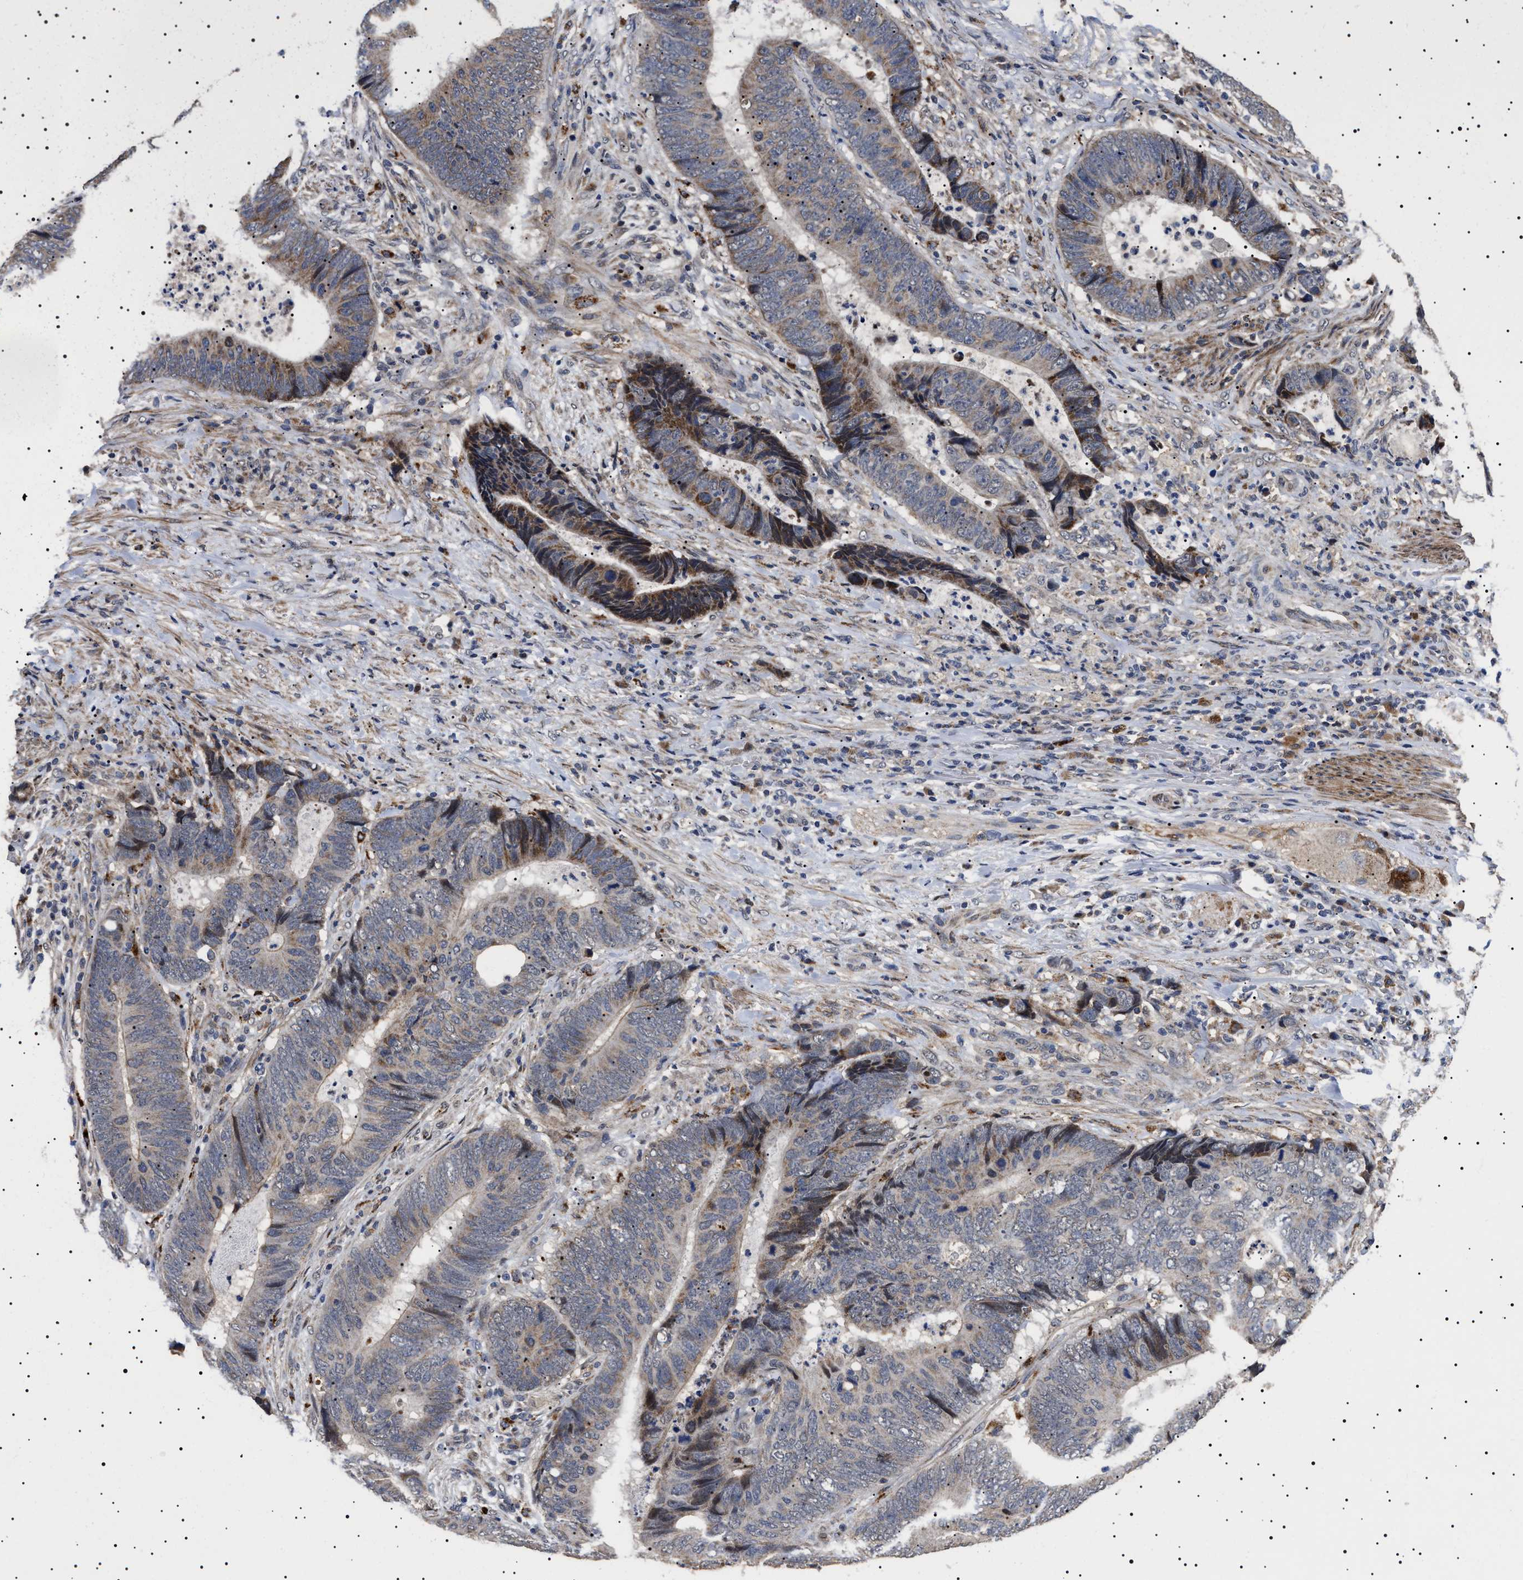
{"staining": {"intensity": "moderate", "quantity": "25%-75%", "location": "cytoplasmic/membranous"}, "tissue": "colorectal cancer", "cell_type": "Tumor cells", "image_type": "cancer", "snomed": [{"axis": "morphology", "description": "Adenocarcinoma, NOS"}, {"axis": "topography", "description": "Colon"}], "caption": "Immunohistochemistry staining of colorectal cancer, which shows medium levels of moderate cytoplasmic/membranous expression in about 25%-75% of tumor cells indicating moderate cytoplasmic/membranous protein staining. The staining was performed using DAB (3,3'-diaminobenzidine) (brown) for protein detection and nuclei were counterstained in hematoxylin (blue).", "gene": "RAB34", "patient": {"sex": "male", "age": 56}}